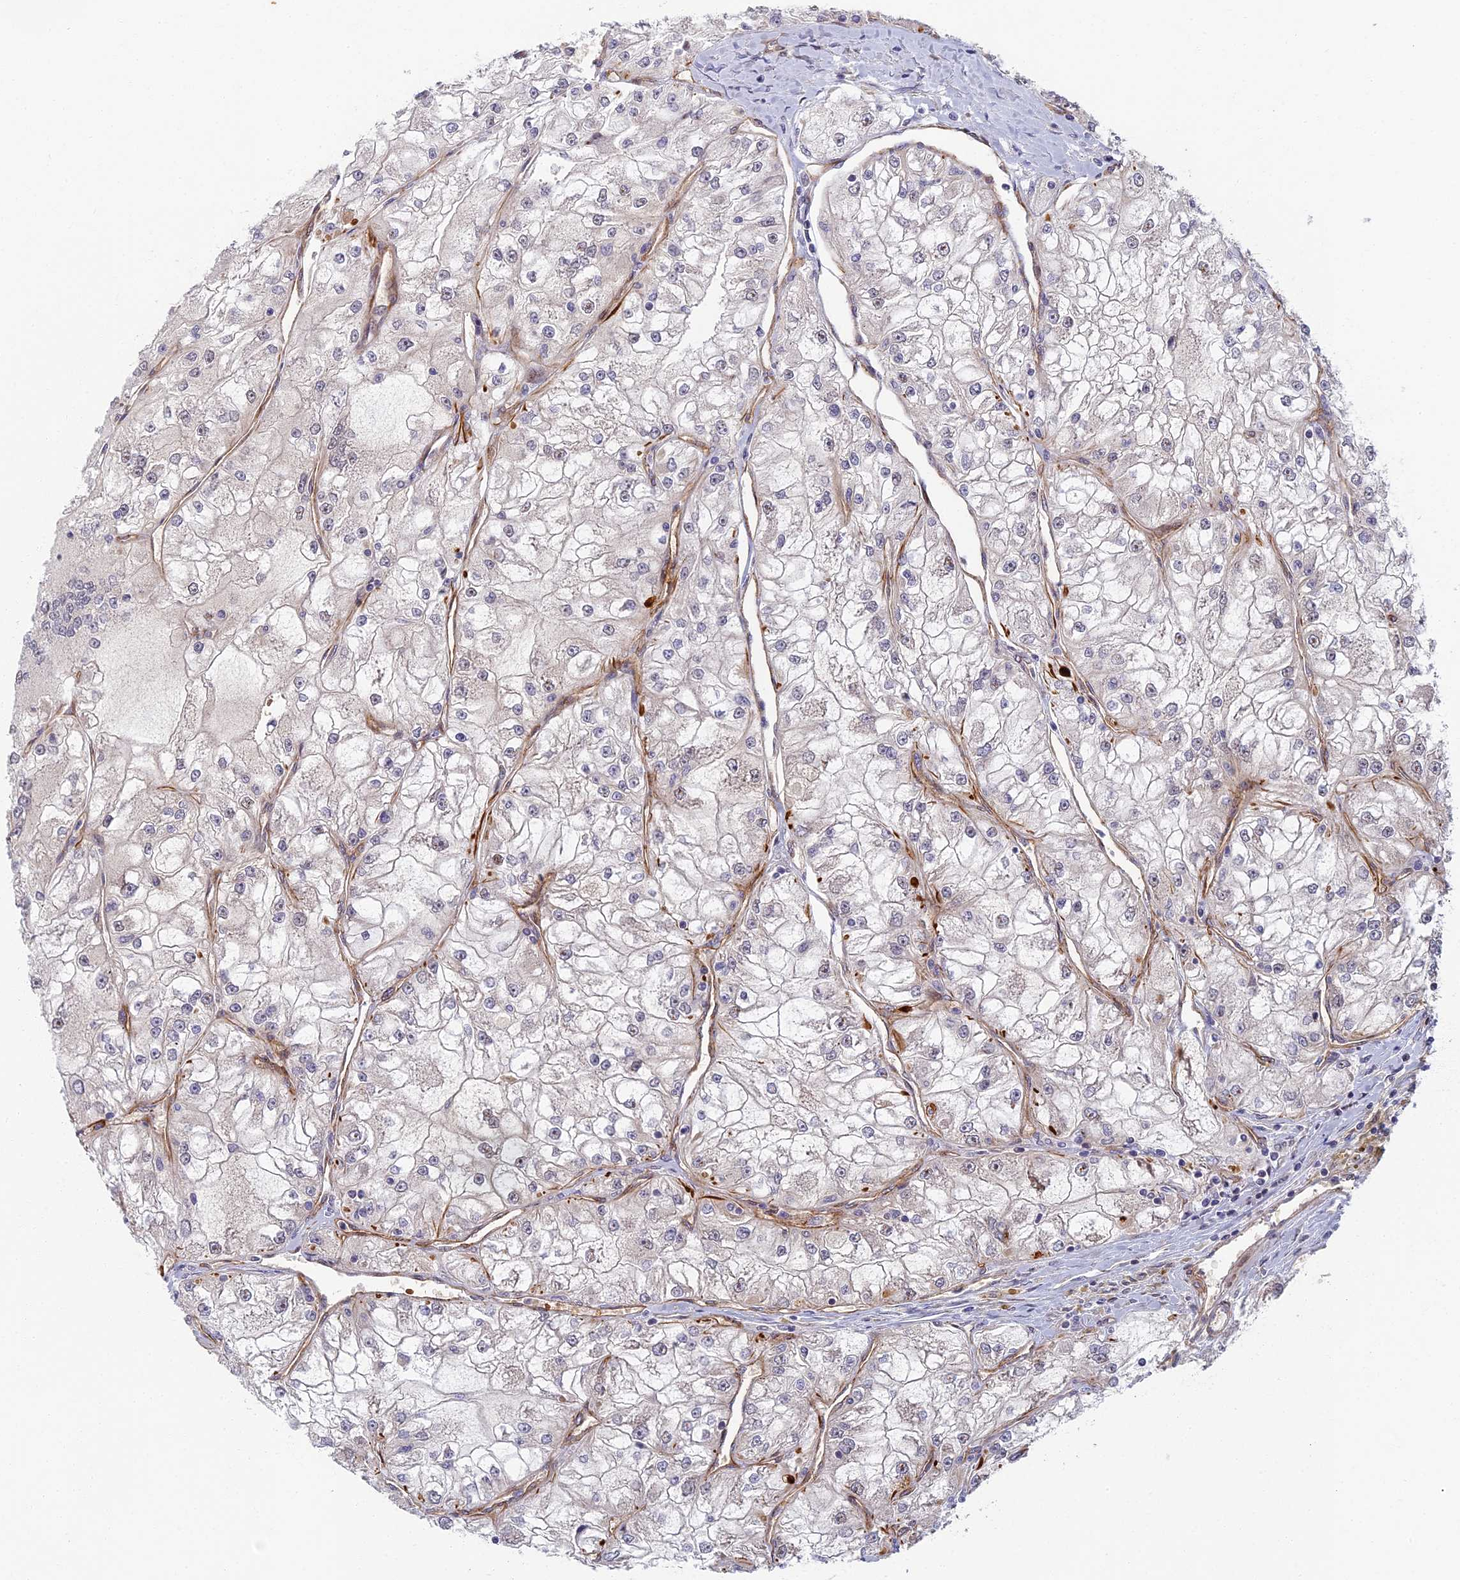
{"staining": {"intensity": "negative", "quantity": "none", "location": "none"}, "tissue": "renal cancer", "cell_type": "Tumor cells", "image_type": "cancer", "snomed": [{"axis": "morphology", "description": "Adenocarcinoma, NOS"}, {"axis": "topography", "description": "Kidney"}], "caption": "Tumor cells show no significant expression in renal cancer (adenocarcinoma).", "gene": "ABCB10", "patient": {"sex": "female", "age": 72}}